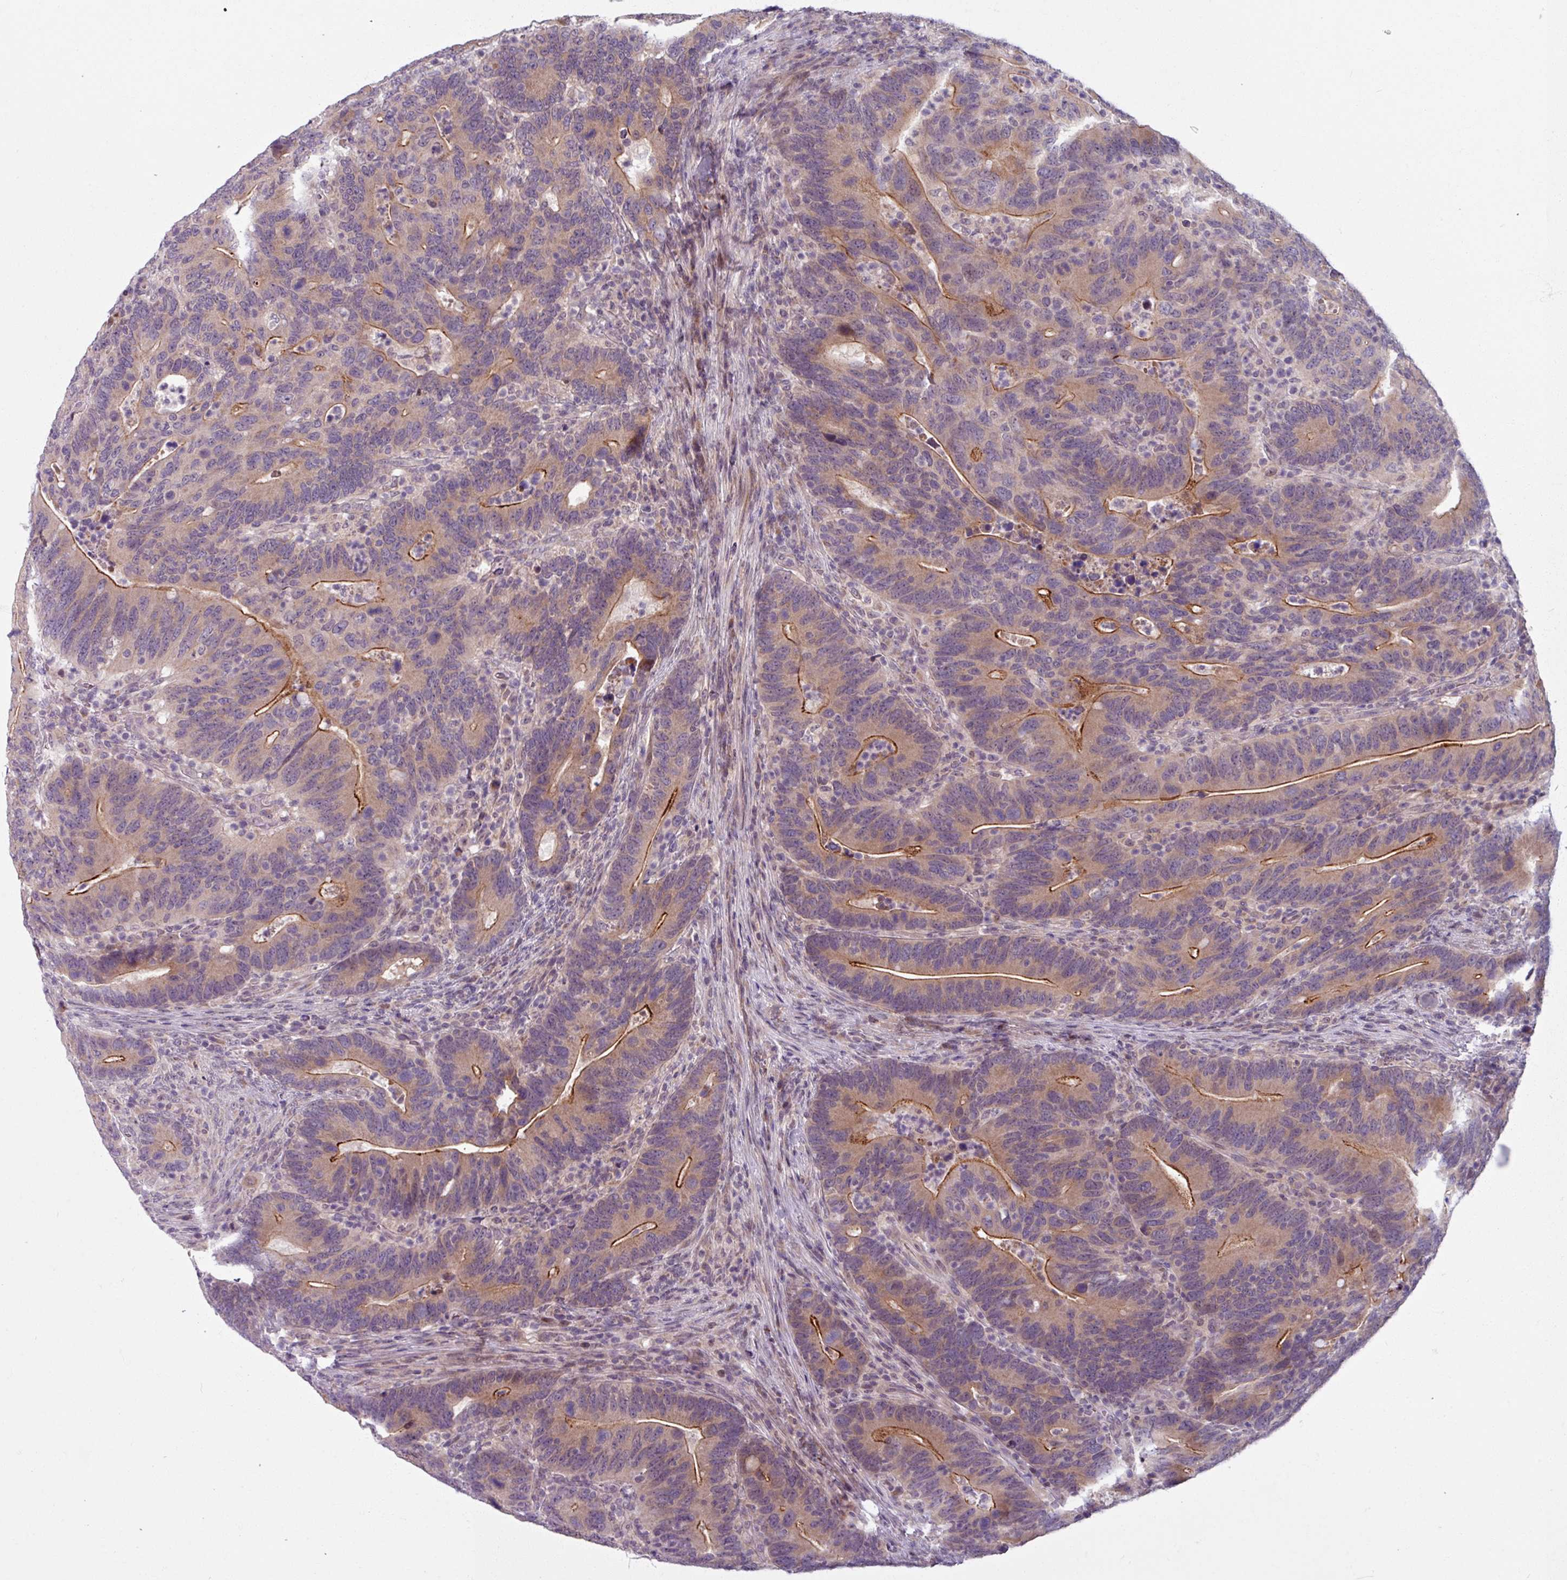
{"staining": {"intensity": "moderate", "quantity": "25%-75%", "location": "cytoplasmic/membranous"}, "tissue": "colorectal cancer", "cell_type": "Tumor cells", "image_type": "cancer", "snomed": [{"axis": "morphology", "description": "Adenocarcinoma, NOS"}, {"axis": "topography", "description": "Colon"}], "caption": "Colorectal cancer was stained to show a protein in brown. There is medium levels of moderate cytoplasmic/membranous expression in about 25%-75% of tumor cells. The staining was performed using DAB to visualize the protein expression in brown, while the nuclei were stained in blue with hematoxylin (Magnification: 20x).", "gene": "OGFOD3", "patient": {"sex": "female", "age": 66}}